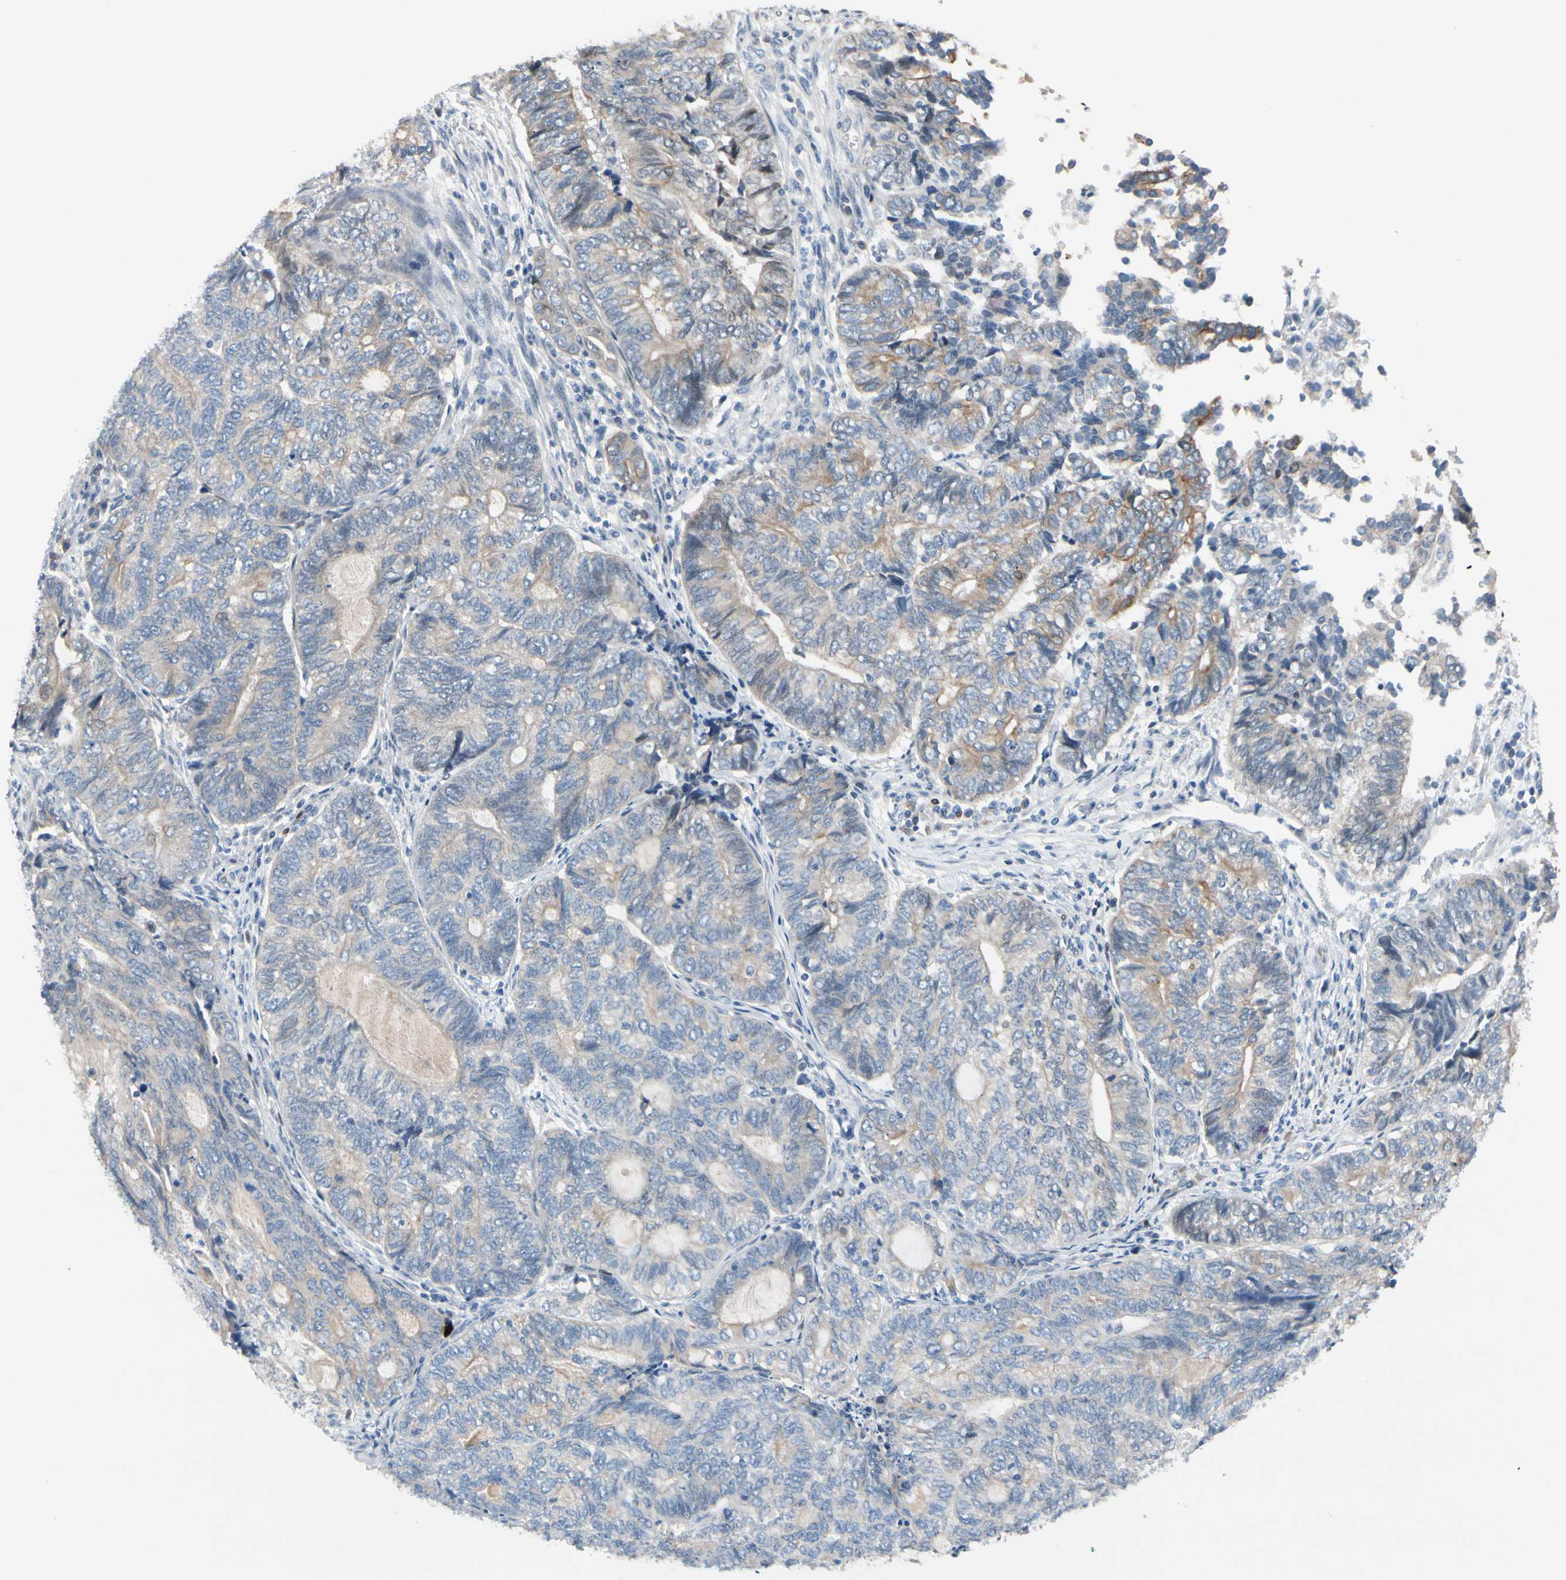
{"staining": {"intensity": "weak", "quantity": "25%-75%", "location": "cytoplasmic/membranous"}, "tissue": "endometrial cancer", "cell_type": "Tumor cells", "image_type": "cancer", "snomed": [{"axis": "morphology", "description": "Adenocarcinoma, NOS"}, {"axis": "topography", "description": "Uterus"}, {"axis": "topography", "description": "Endometrium"}], "caption": "DAB immunohistochemical staining of endometrial cancer shows weak cytoplasmic/membranous protein expression in about 25%-75% of tumor cells.", "gene": "ZNF132", "patient": {"sex": "female", "age": 70}}